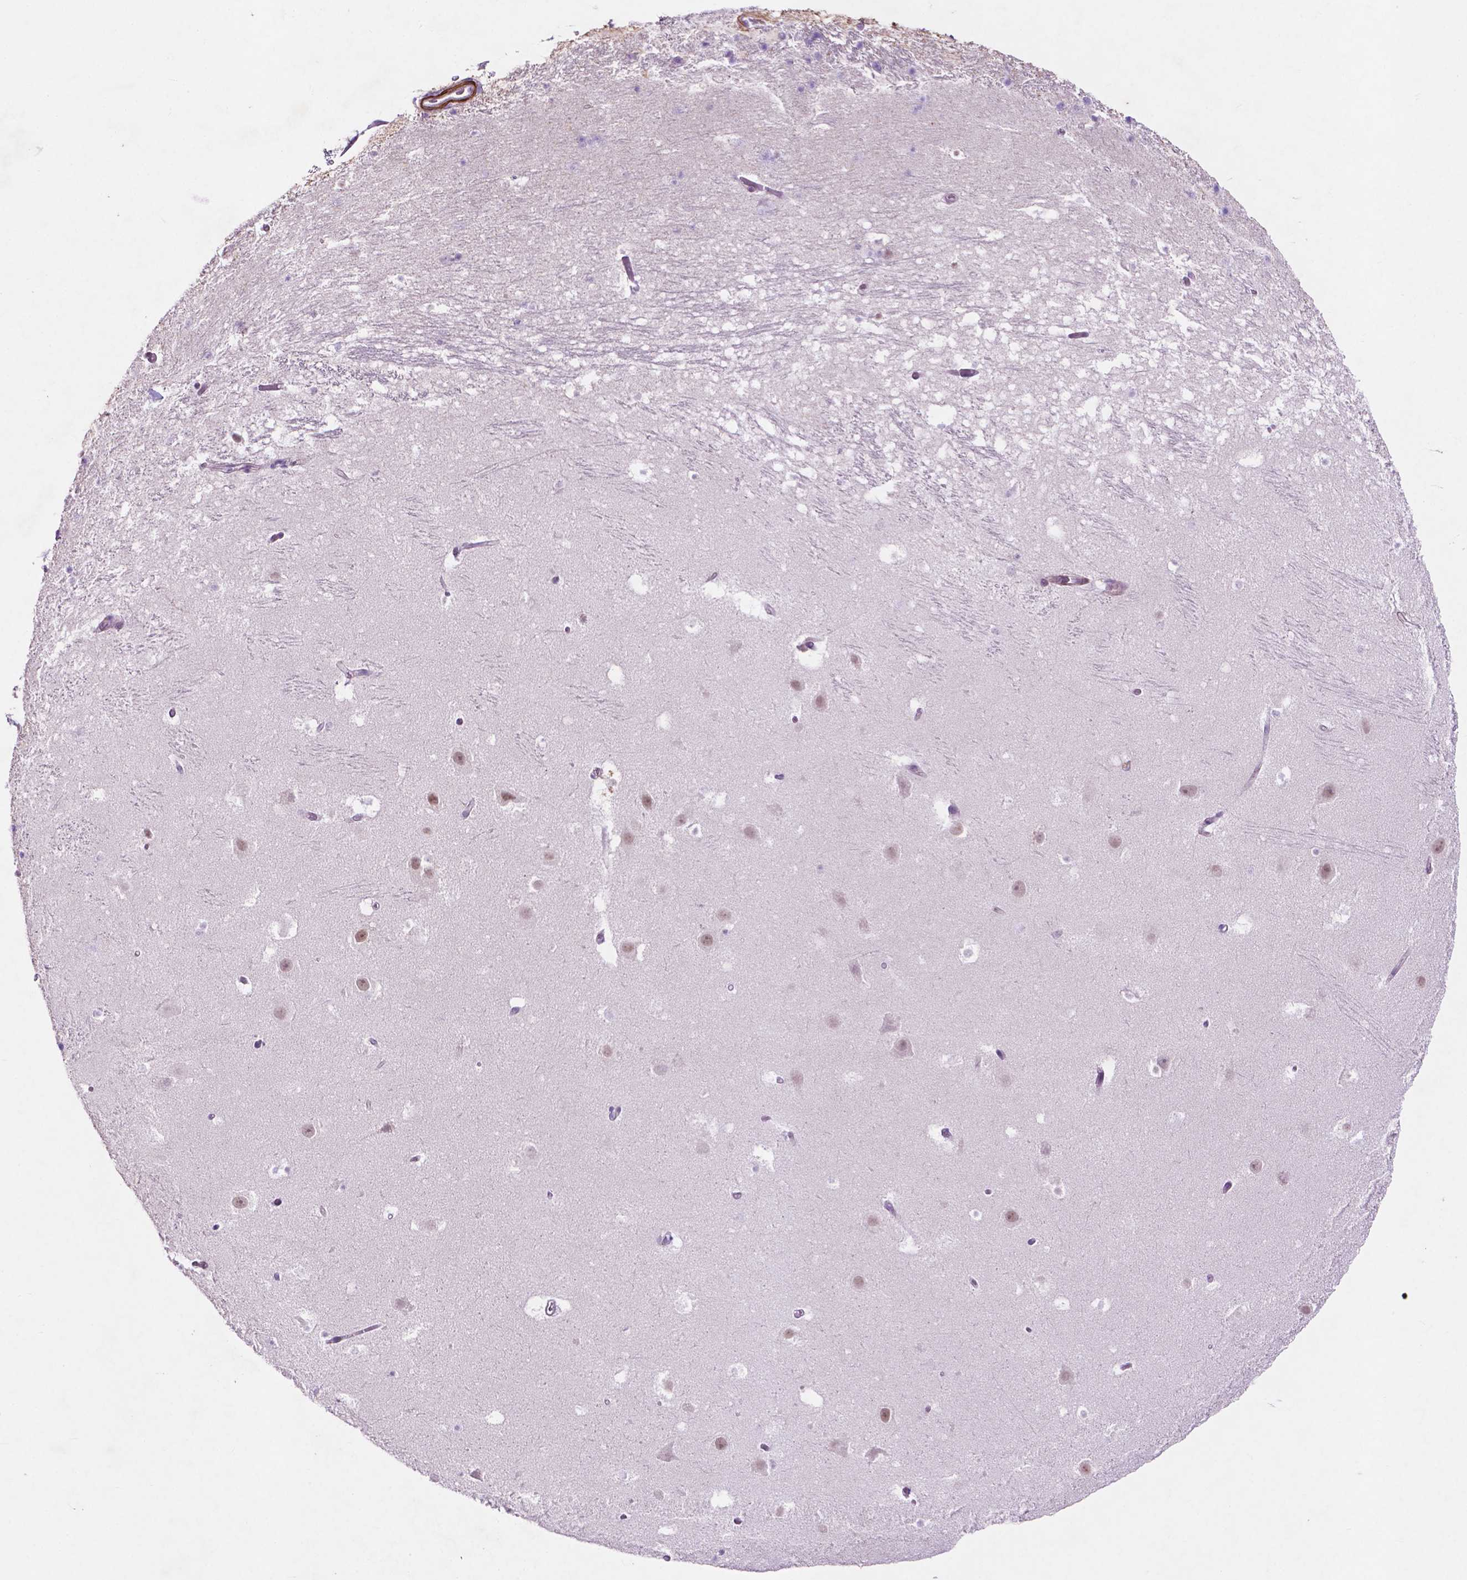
{"staining": {"intensity": "negative", "quantity": "none", "location": "none"}, "tissue": "hippocampus", "cell_type": "Glial cells", "image_type": "normal", "snomed": [{"axis": "morphology", "description": "Normal tissue, NOS"}, {"axis": "topography", "description": "Hippocampus"}], "caption": "The photomicrograph exhibits no staining of glial cells in benign hippocampus. (Brightfield microscopy of DAB (3,3'-diaminobenzidine) immunohistochemistry (IHC) at high magnification).", "gene": "ASPG", "patient": {"sex": "male", "age": 26}}